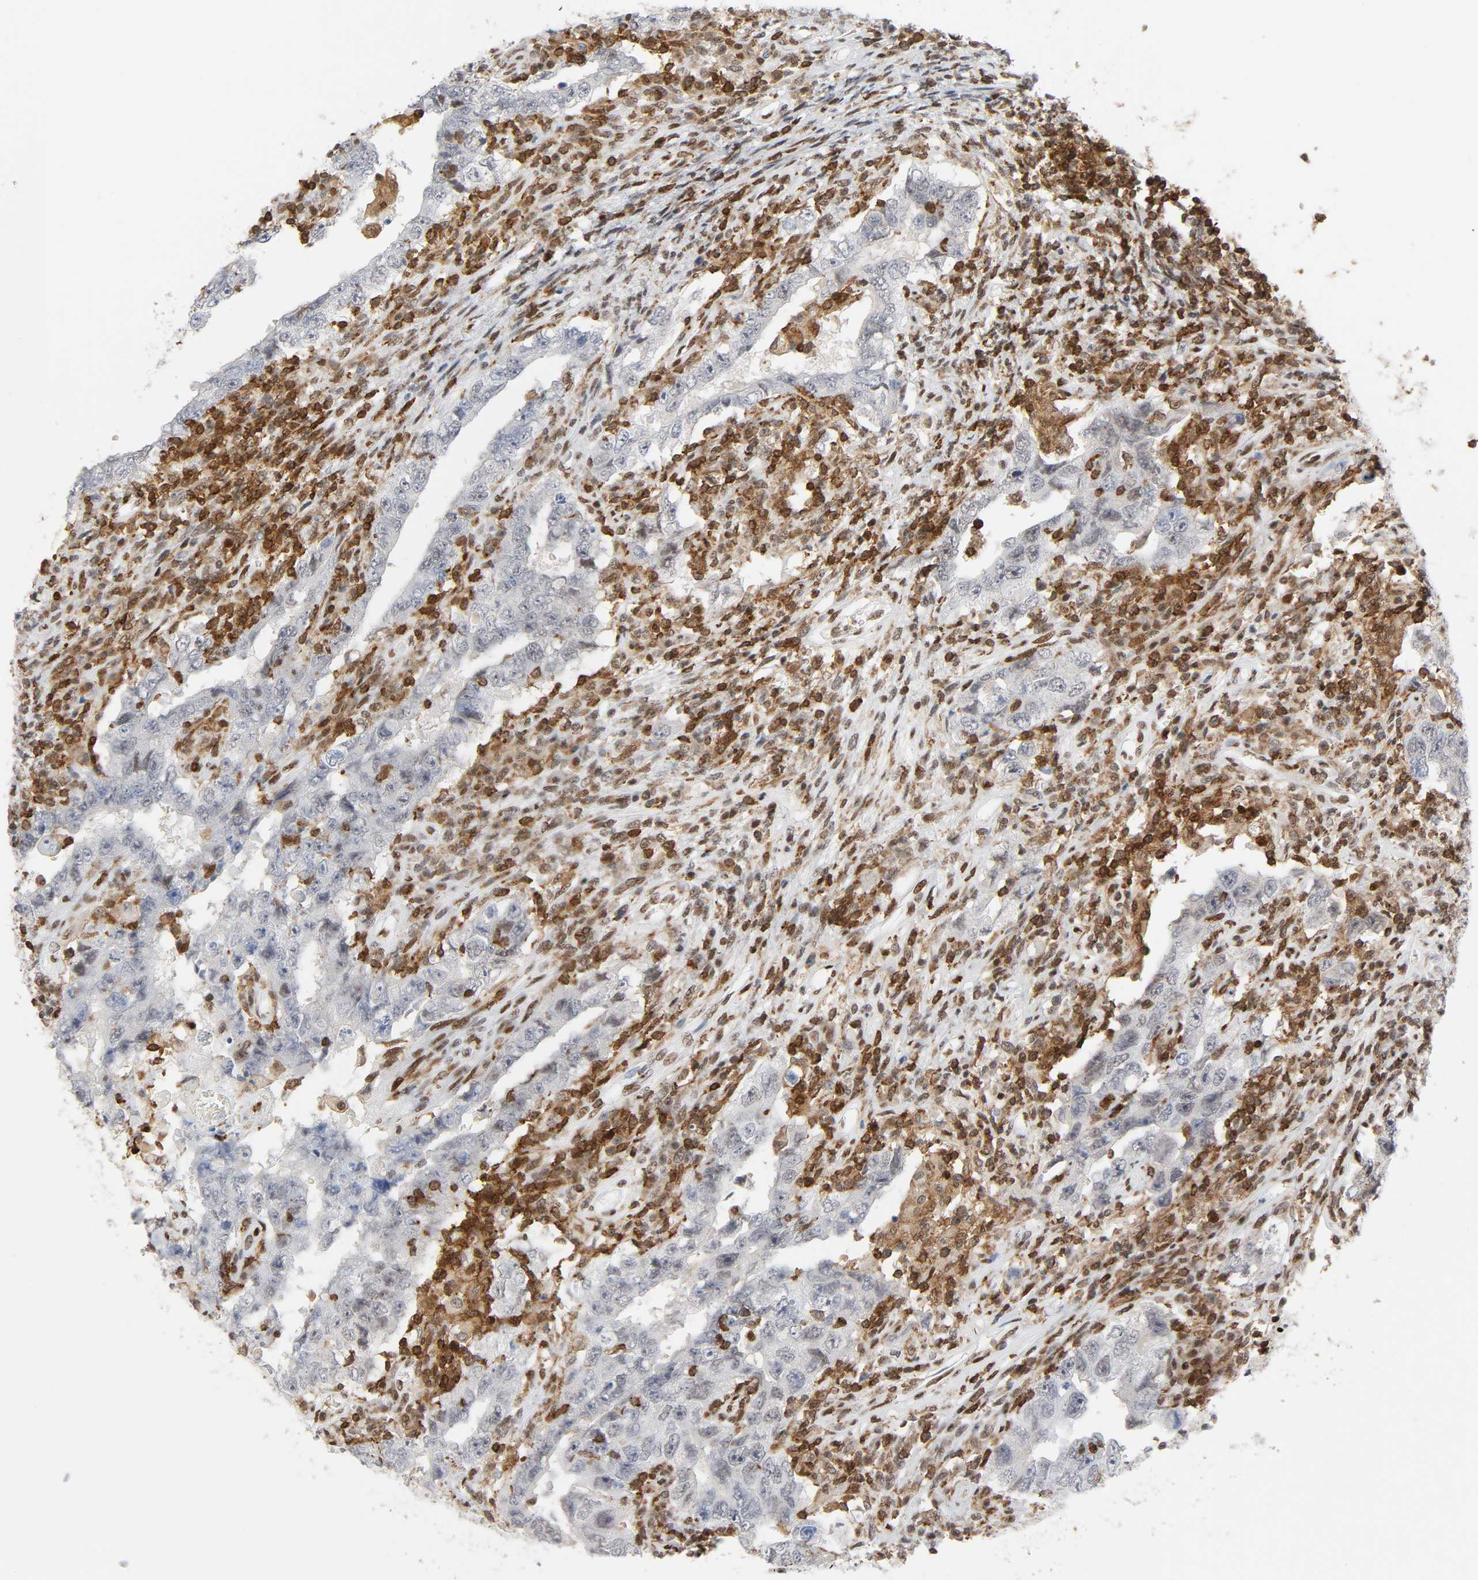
{"staining": {"intensity": "moderate", "quantity": "<25%", "location": "nuclear"}, "tissue": "testis cancer", "cell_type": "Tumor cells", "image_type": "cancer", "snomed": [{"axis": "morphology", "description": "Carcinoma, Embryonal, NOS"}, {"axis": "topography", "description": "Testis"}], "caption": "Immunohistochemistry (IHC) histopathology image of neoplastic tissue: human testis cancer stained using IHC shows low levels of moderate protein expression localized specifically in the nuclear of tumor cells, appearing as a nuclear brown color.", "gene": "WAS", "patient": {"sex": "male", "age": 26}}